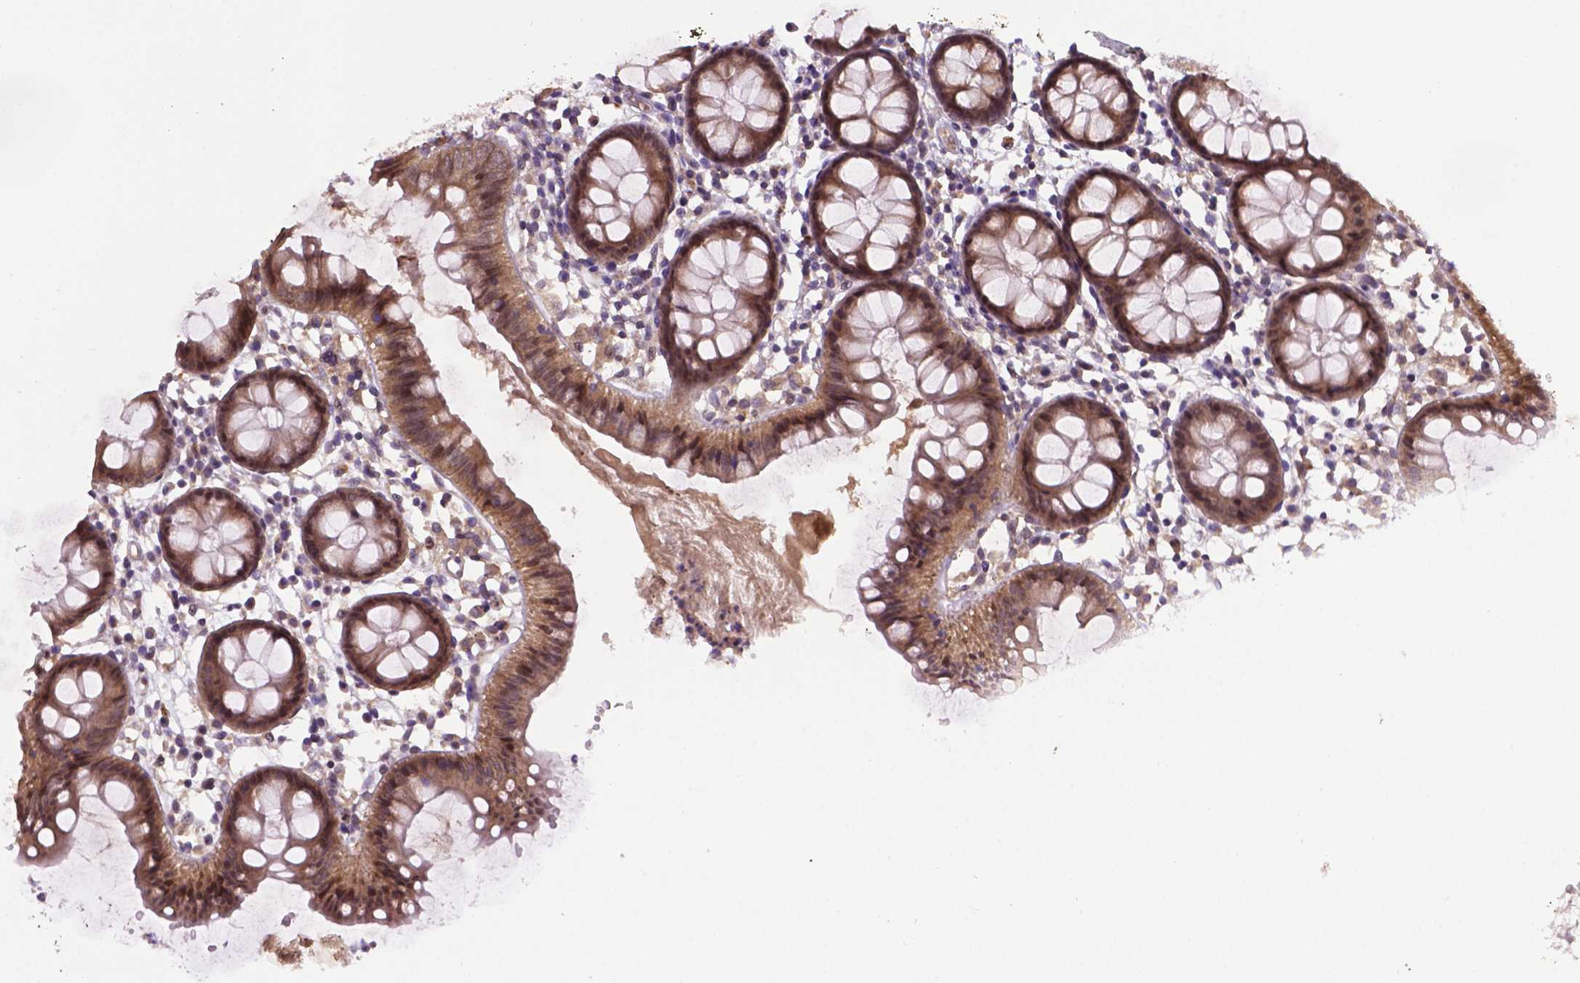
{"staining": {"intensity": "weak", "quantity": ">75%", "location": "cytoplasmic/membranous,nuclear"}, "tissue": "colon", "cell_type": "Endothelial cells", "image_type": "normal", "snomed": [{"axis": "morphology", "description": "Normal tissue, NOS"}, {"axis": "topography", "description": "Colon"}], "caption": "Immunohistochemistry image of unremarkable human colon stained for a protein (brown), which reveals low levels of weak cytoplasmic/membranous,nuclear expression in about >75% of endothelial cells.", "gene": "ENSG00000289700", "patient": {"sex": "female", "age": 84}}